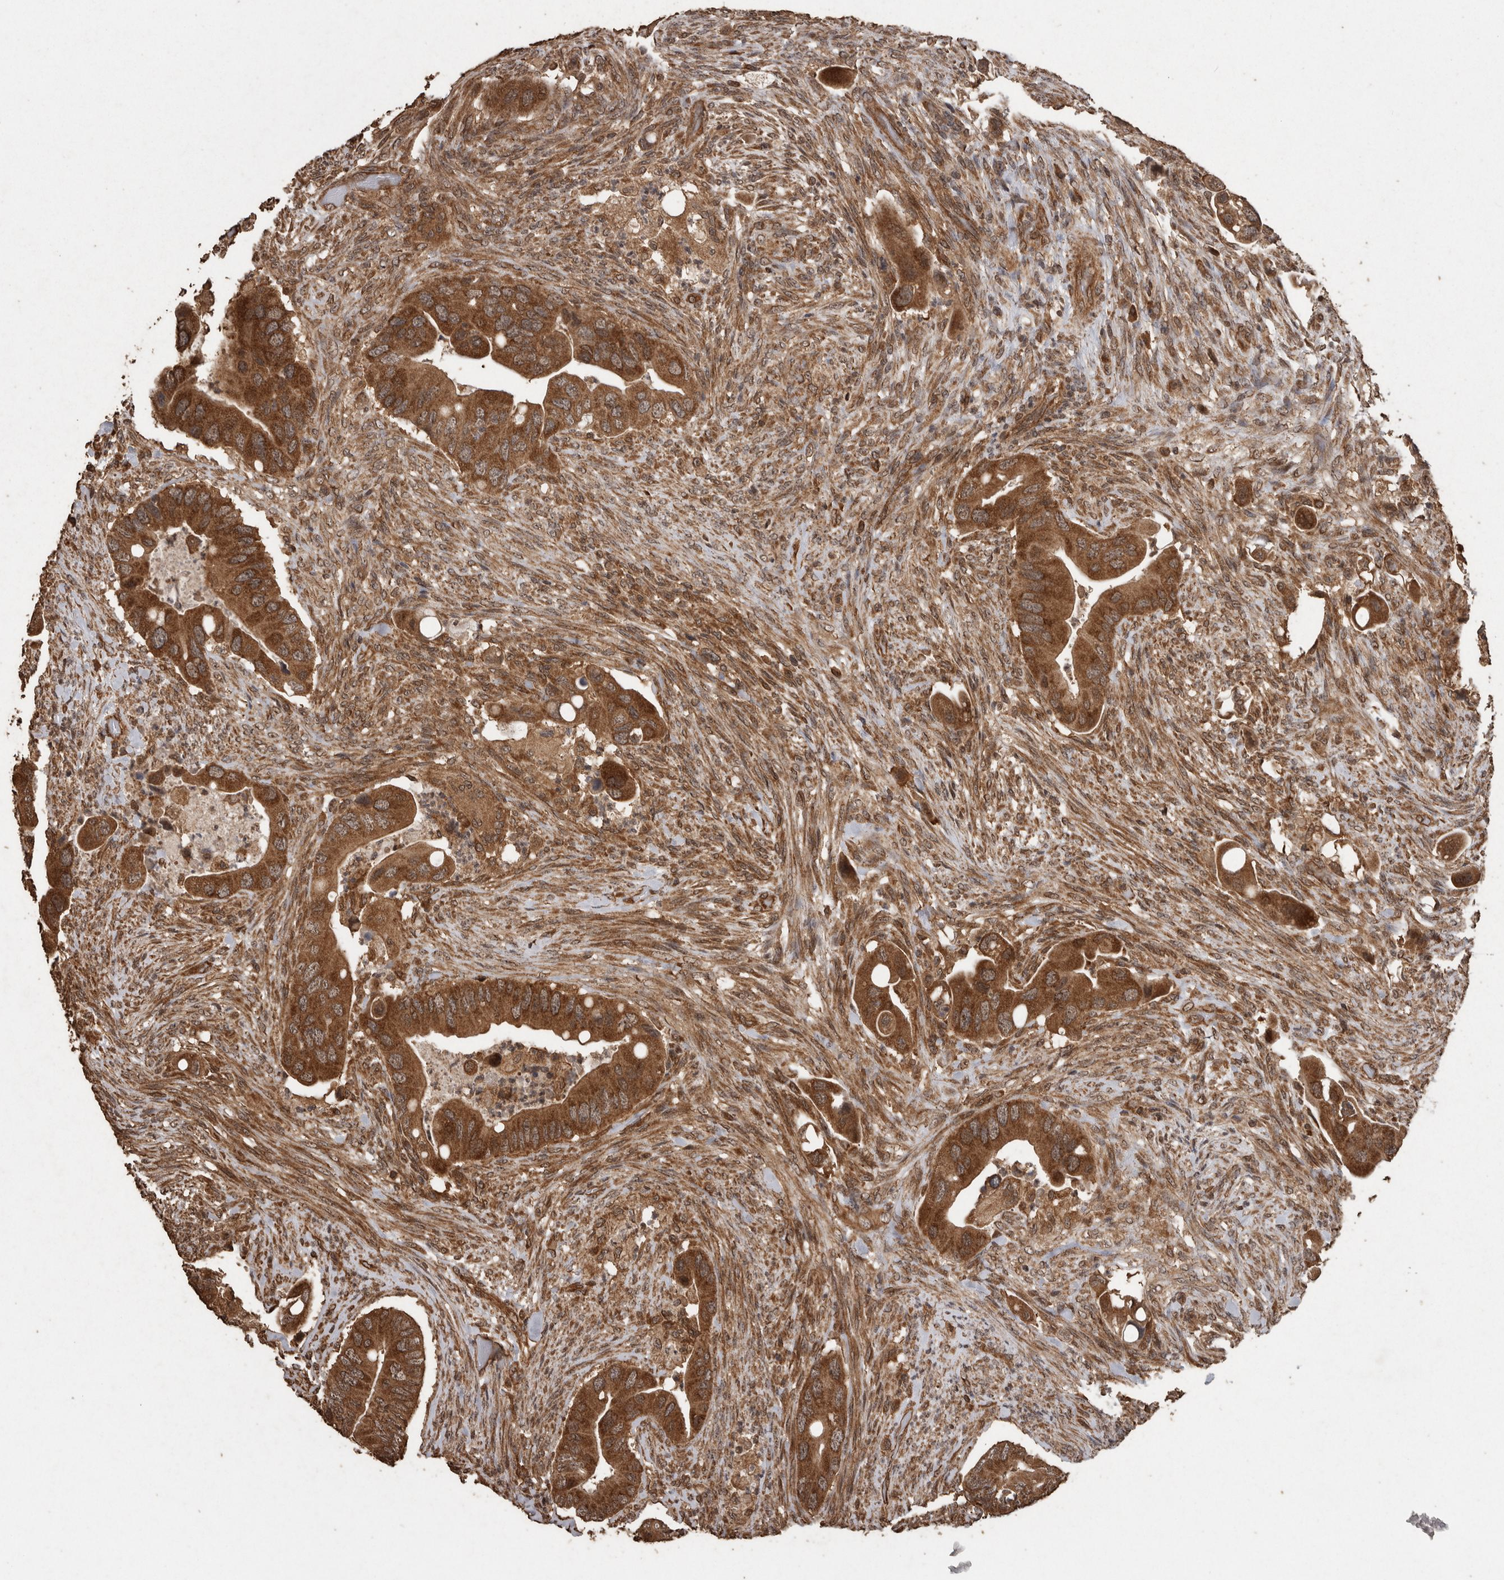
{"staining": {"intensity": "strong", "quantity": ">75%", "location": "cytoplasmic/membranous"}, "tissue": "colorectal cancer", "cell_type": "Tumor cells", "image_type": "cancer", "snomed": [{"axis": "morphology", "description": "Adenocarcinoma, NOS"}, {"axis": "topography", "description": "Rectum"}], "caption": "Tumor cells demonstrate high levels of strong cytoplasmic/membranous positivity in about >75% of cells in human colorectal cancer. (DAB (3,3'-diaminobenzidine) IHC with brightfield microscopy, high magnification).", "gene": "PINK1", "patient": {"sex": "female", "age": 57}}